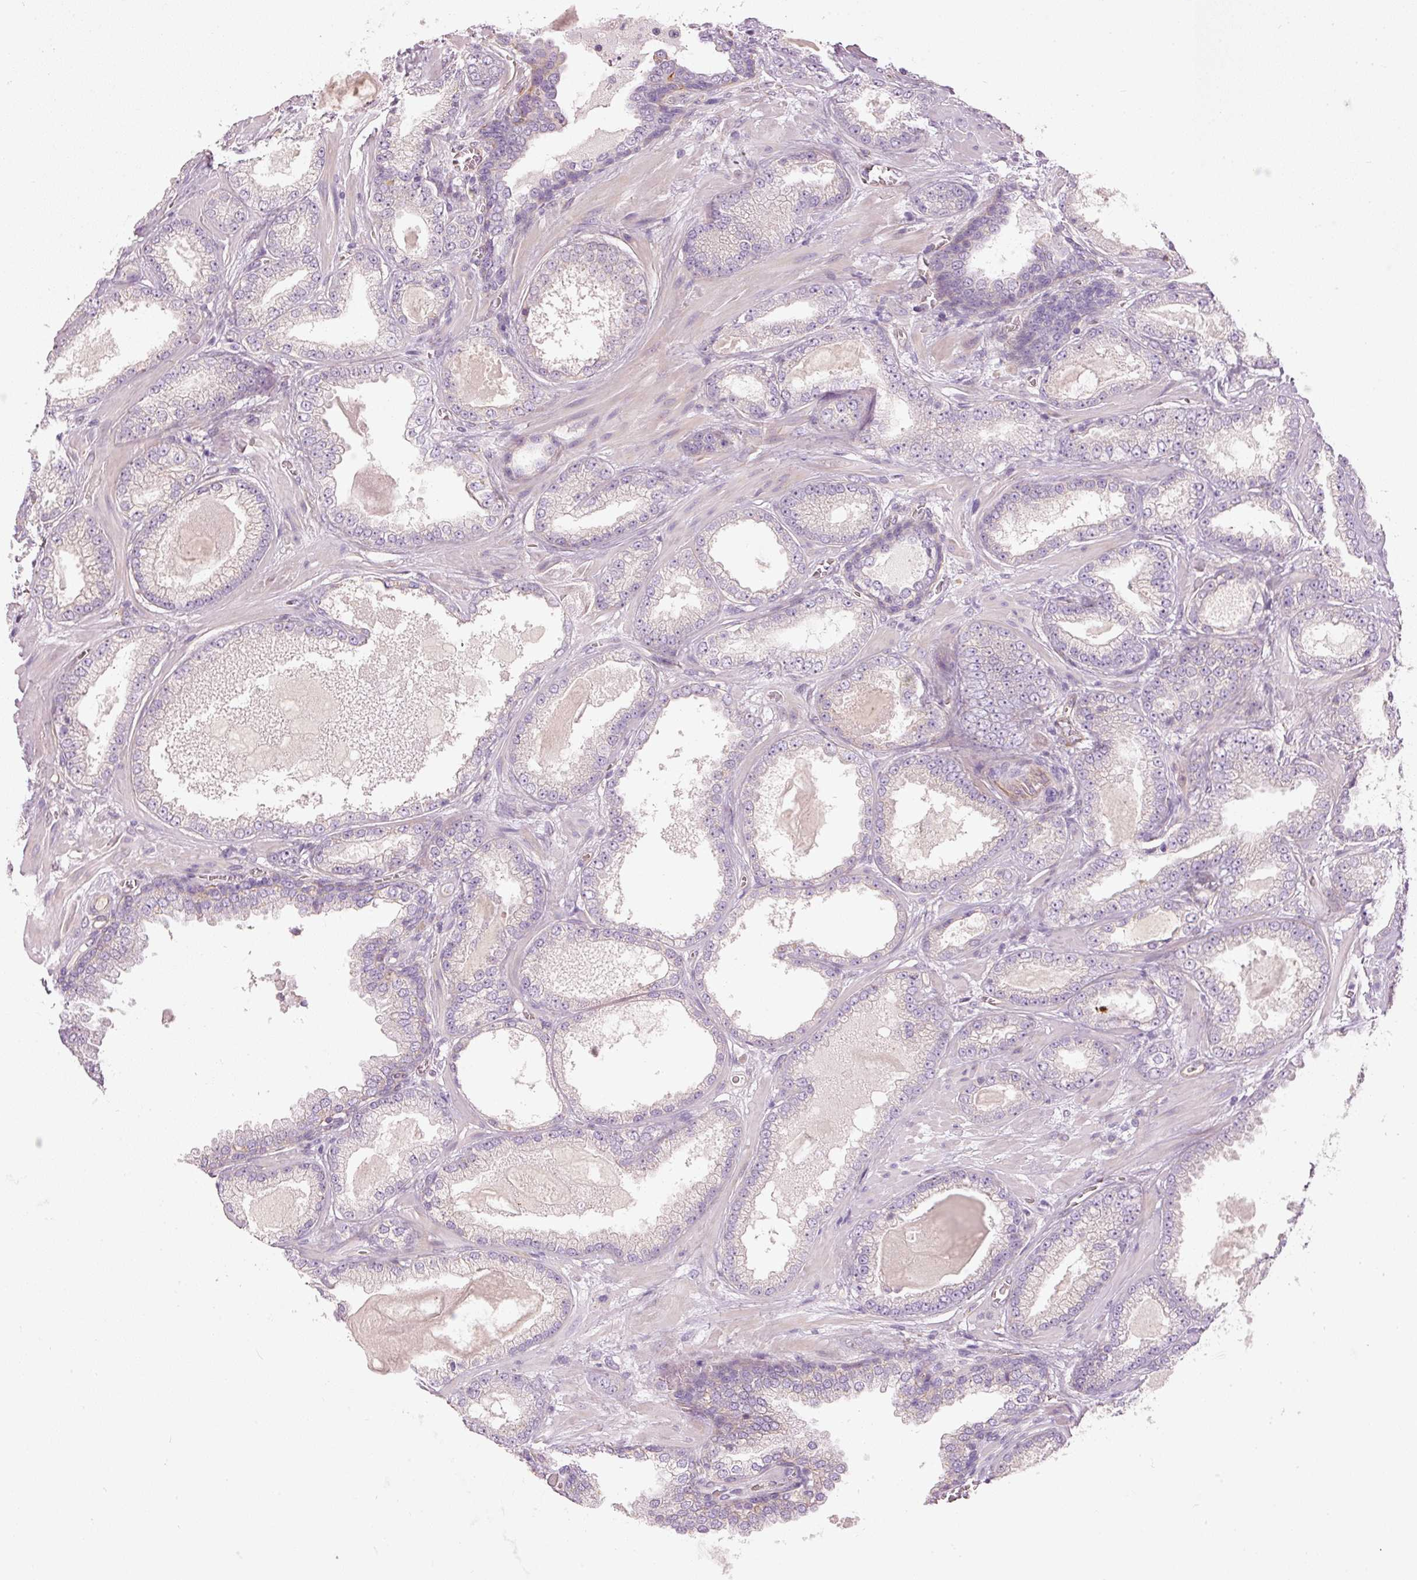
{"staining": {"intensity": "weak", "quantity": "<25%", "location": "cytoplasmic/membranous"}, "tissue": "prostate cancer", "cell_type": "Tumor cells", "image_type": "cancer", "snomed": [{"axis": "morphology", "description": "Adenocarcinoma, Low grade"}, {"axis": "topography", "description": "Prostate"}], "caption": "Tumor cells show no significant protein staining in prostate adenocarcinoma (low-grade).", "gene": "OSR2", "patient": {"sex": "male", "age": 57}}